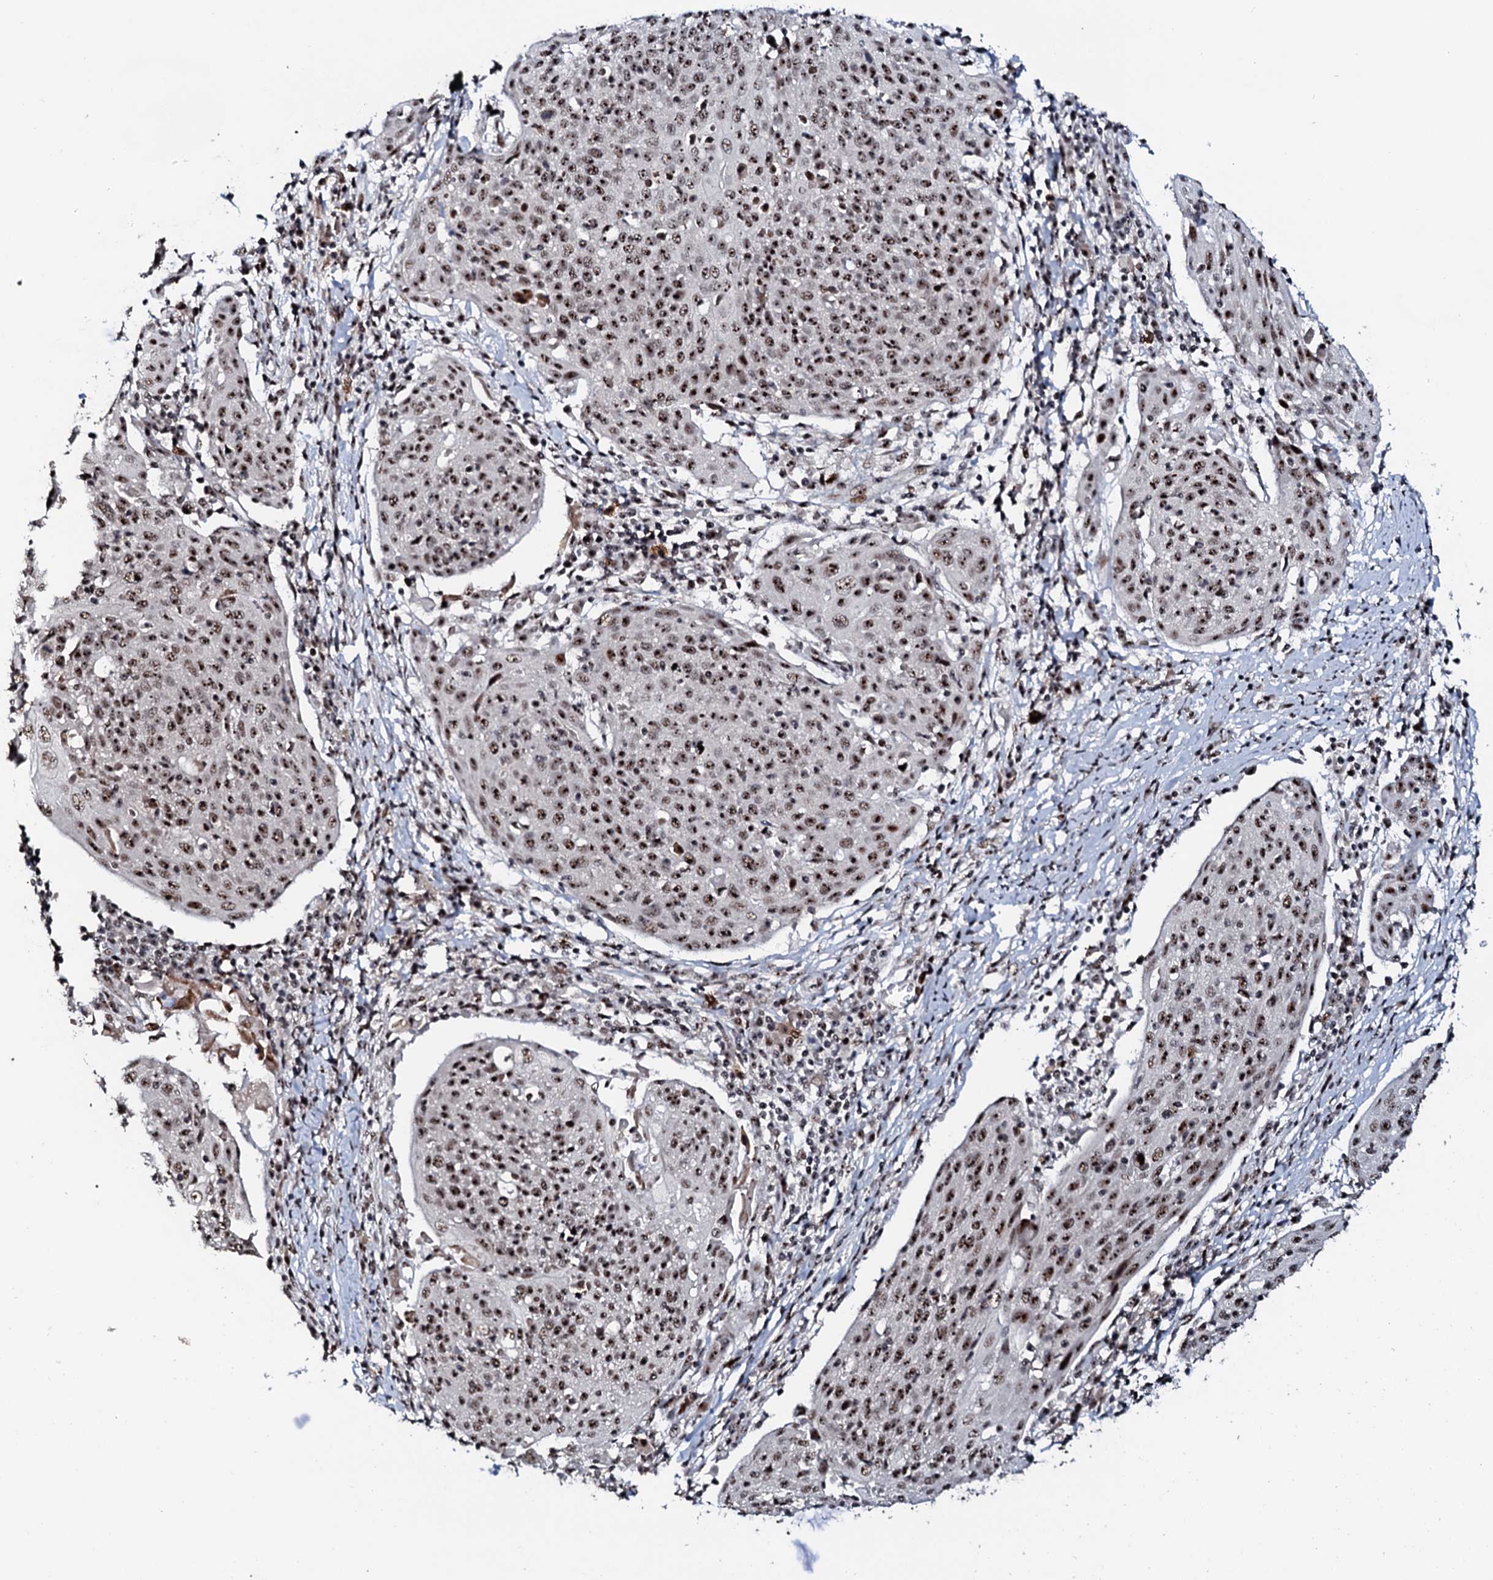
{"staining": {"intensity": "moderate", "quantity": ">75%", "location": "nuclear"}, "tissue": "cervical cancer", "cell_type": "Tumor cells", "image_type": "cancer", "snomed": [{"axis": "morphology", "description": "Squamous cell carcinoma, NOS"}, {"axis": "topography", "description": "Cervix"}], "caption": "Cervical cancer (squamous cell carcinoma) stained for a protein demonstrates moderate nuclear positivity in tumor cells.", "gene": "NEUROG3", "patient": {"sex": "female", "age": 67}}